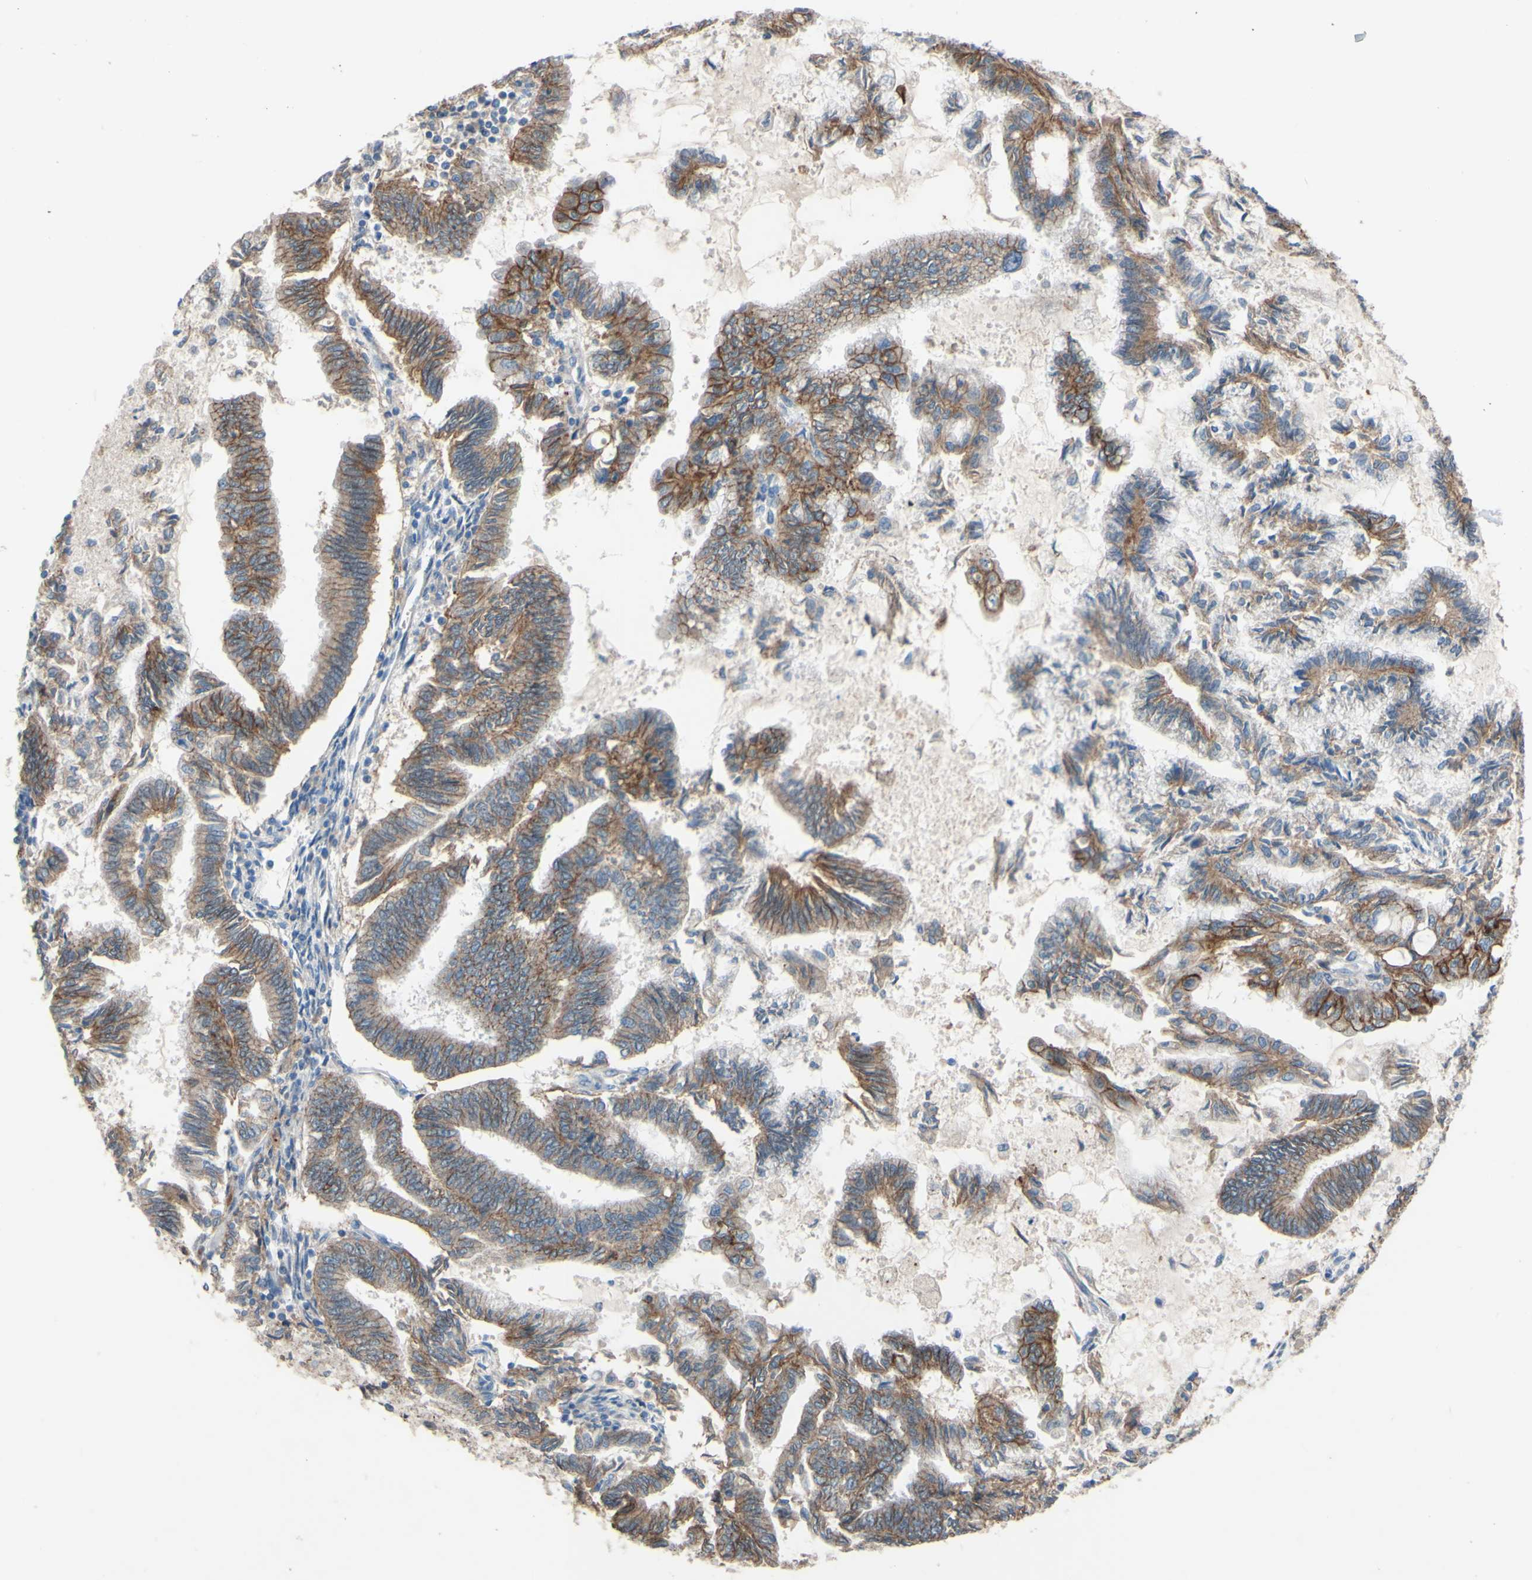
{"staining": {"intensity": "moderate", "quantity": ">75%", "location": "cytoplasmic/membranous"}, "tissue": "endometrial cancer", "cell_type": "Tumor cells", "image_type": "cancer", "snomed": [{"axis": "morphology", "description": "Adenocarcinoma, NOS"}, {"axis": "topography", "description": "Endometrium"}], "caption": "Immunohistochemical staining of adenocarcinoma (endometrial) demonstrates medium levels of moderate cytoplasmic/membranous staining in about >75% of tumor cells.", "gene": "CDCP1", "patient": {"sex": "female", "age": 86}}